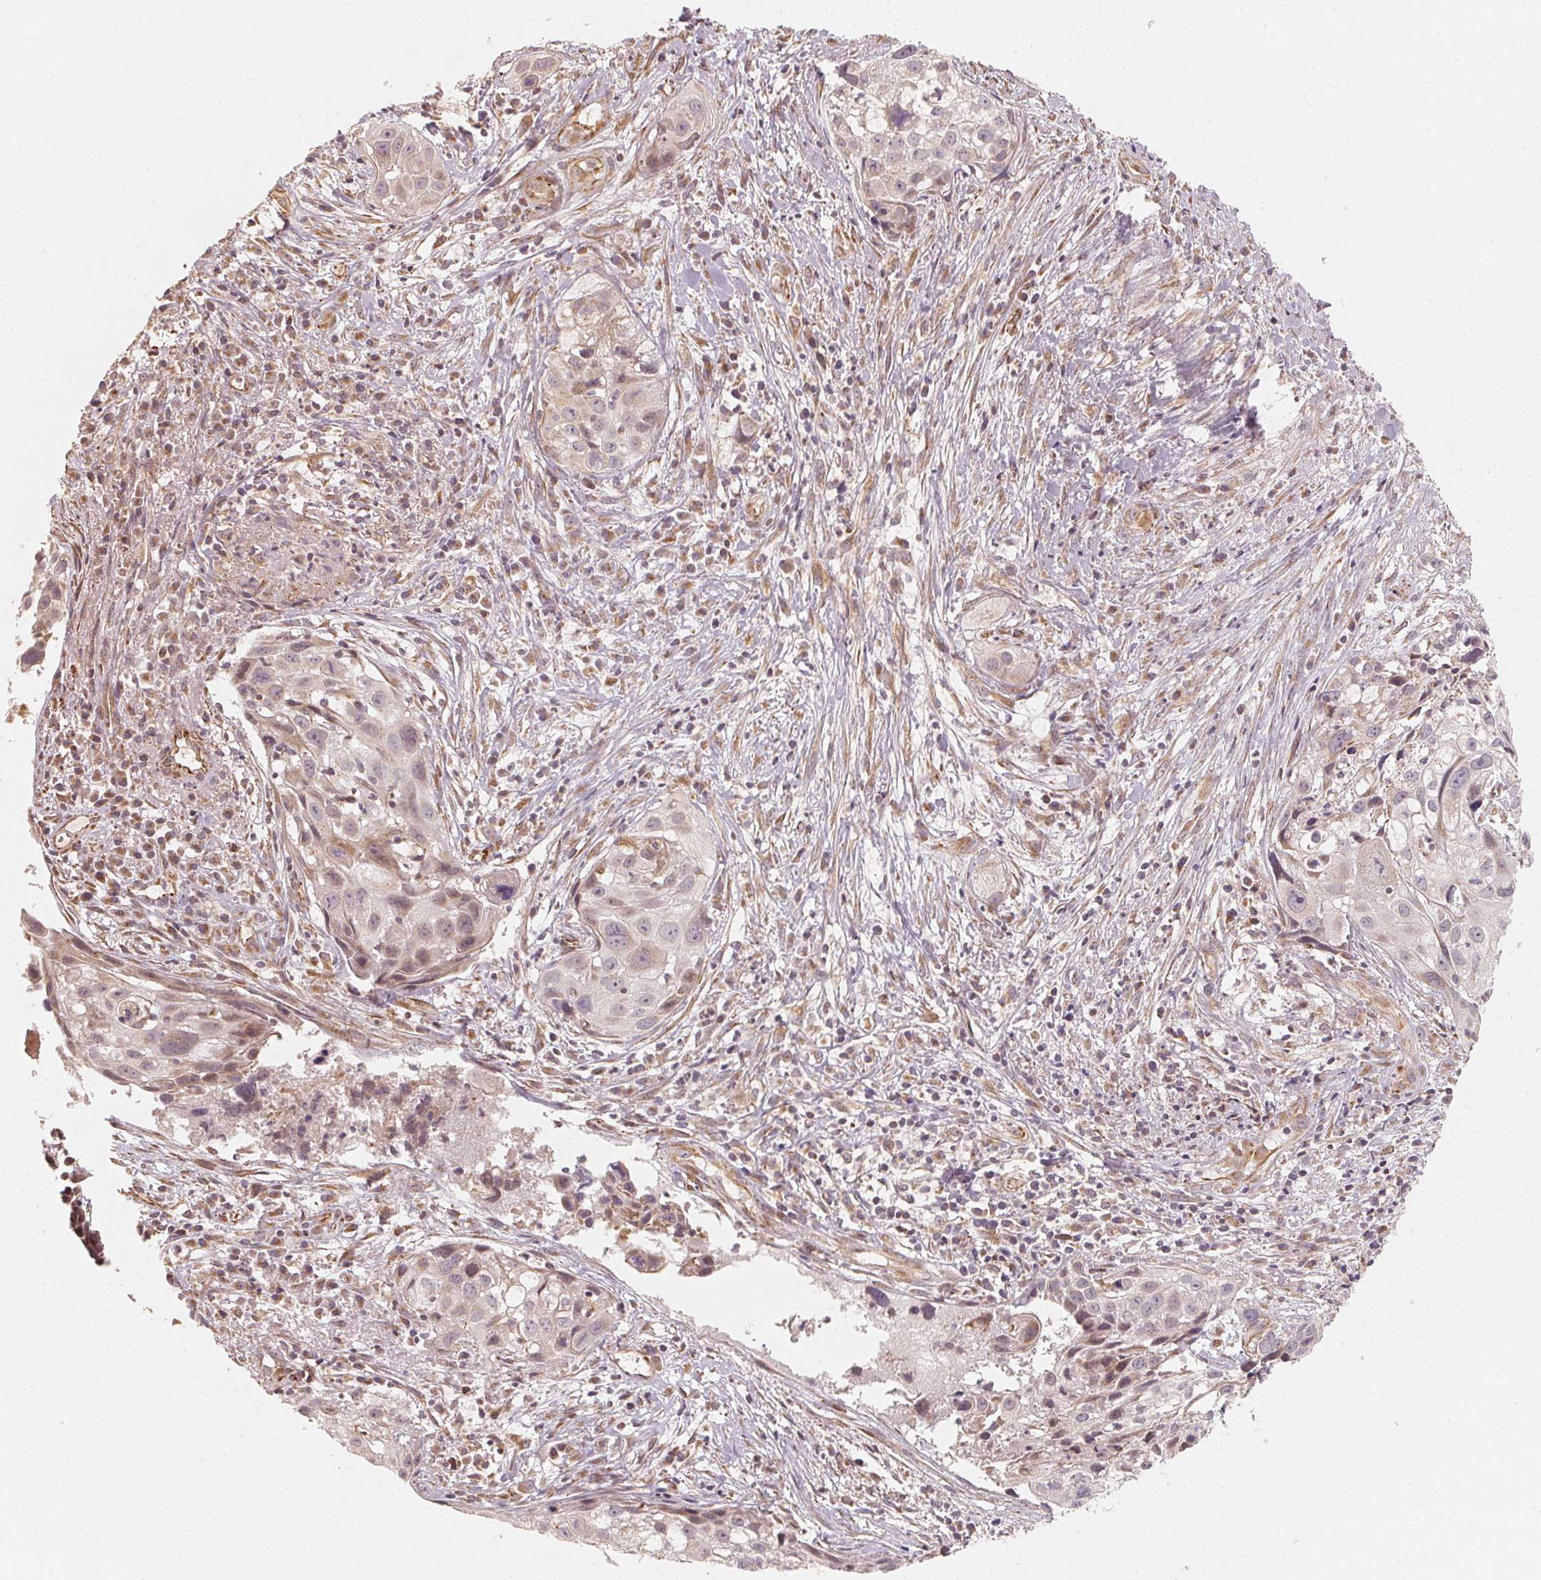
{"staining": {"intensity": "negative", "quantity": "none", "location": "none"}, "tissue": "cervical cancer", "cell_type": "Tumor cells", "image_type": "cancer", "snomed": [{"axis": "morphology", "description": "Squamous cell carcinoma, NOS"}, {"axis": "topography", "description": "Cervix"}], "caption": "Immunohistochemistry (IHC) image of neoplastic tissue: human cervical cancer (squamous cell carcinoma) stained with DAB (3,3'-diaminobenzidine) displays no significant protein expression in tumor cells.", "gene": "TSPAN12", "patient": {"sex": "female", "age": 53}}